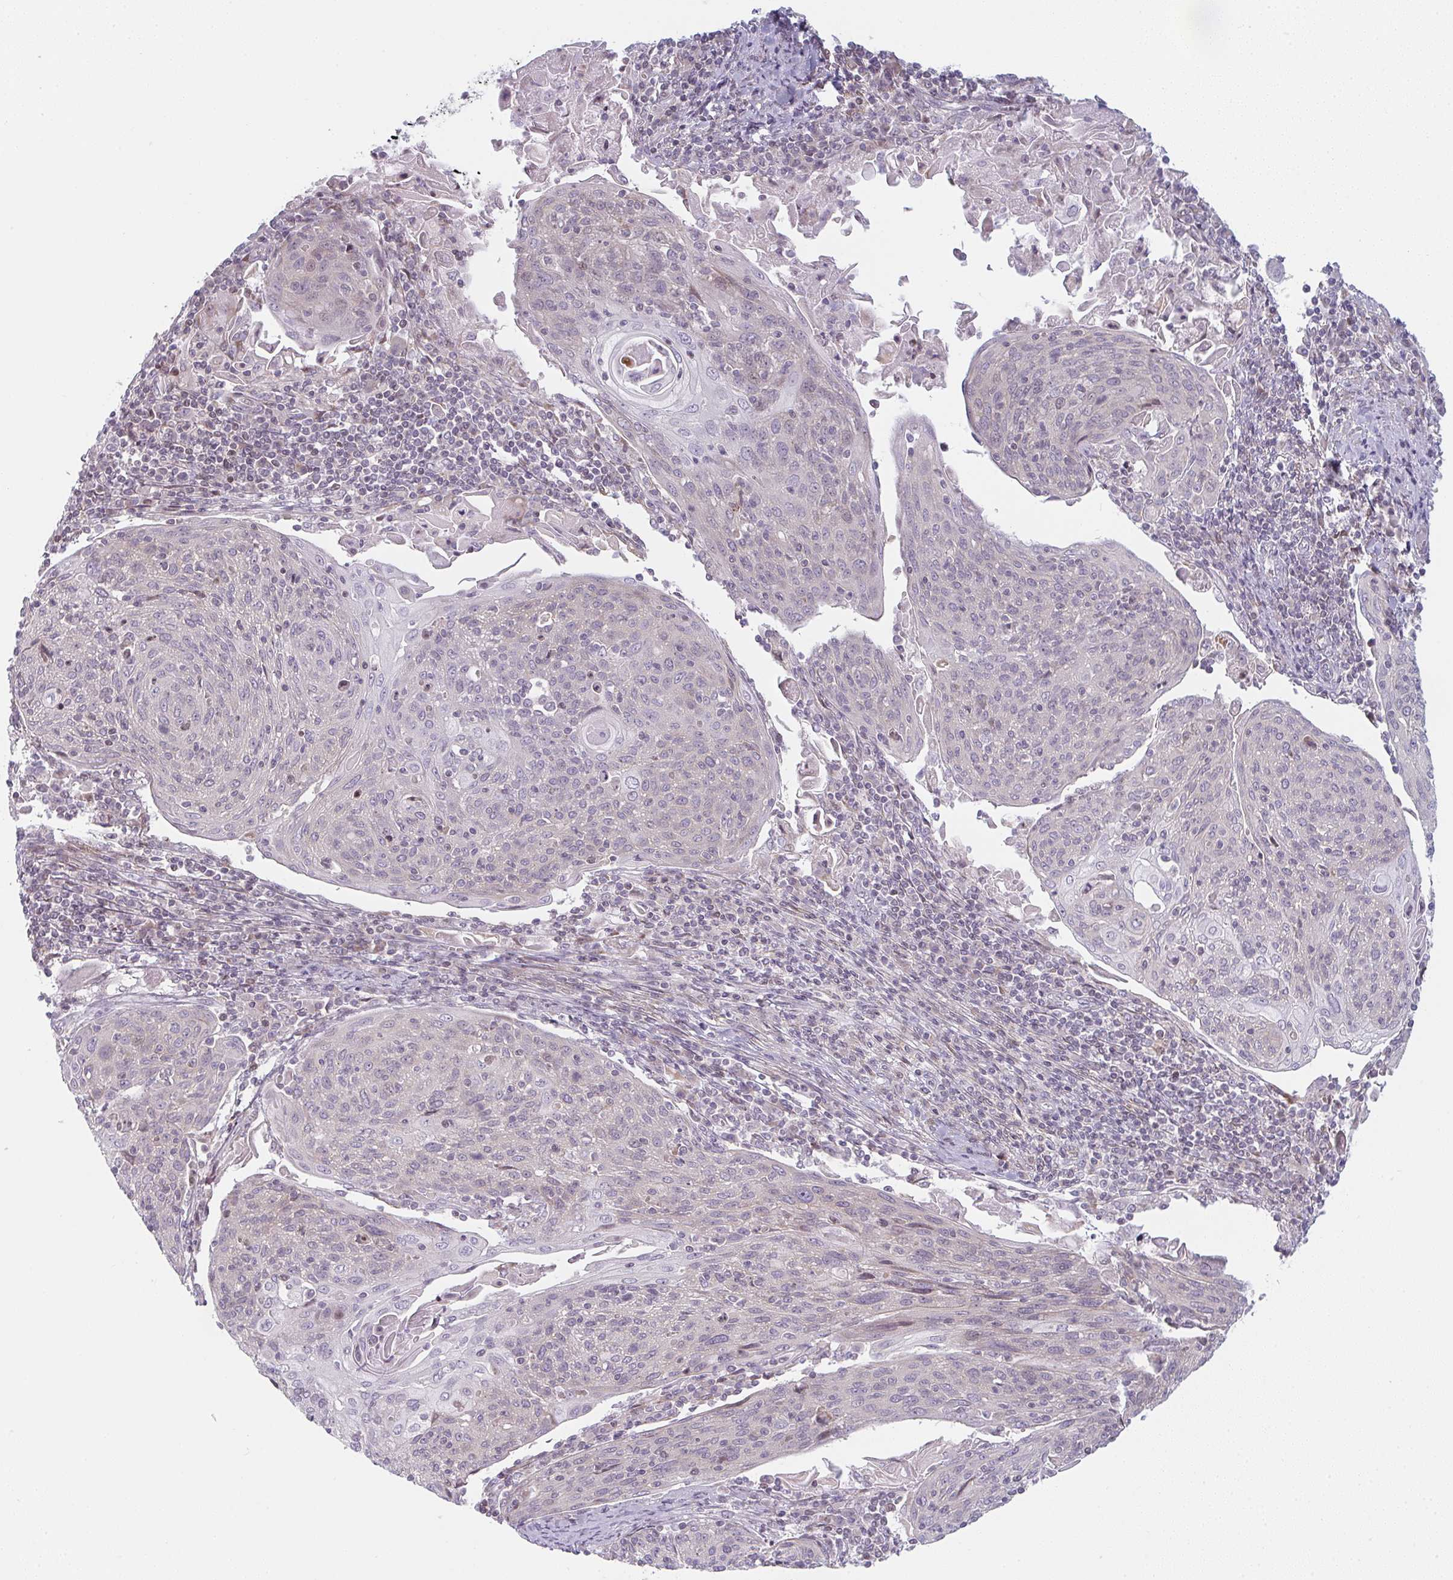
{"staining": {"intensity": "negative", "quantity": "none", "location": "none"}, "tissue": "cervical cancer", "cell_type": "Tumor cells", "image_type": "cancer", "snomed": [{"axis": "morphology", "description": "Squamous cell carcinoma, NOS"}, {"axis": "topography", "description": "Cervix"}], "caption": "This is a image of IHC staining of squamous cell carcinoma (cervical), which shows no staining in tumor cells.", "gene": "TMEM237", "patient": {"sex": "female", "age": 67}}